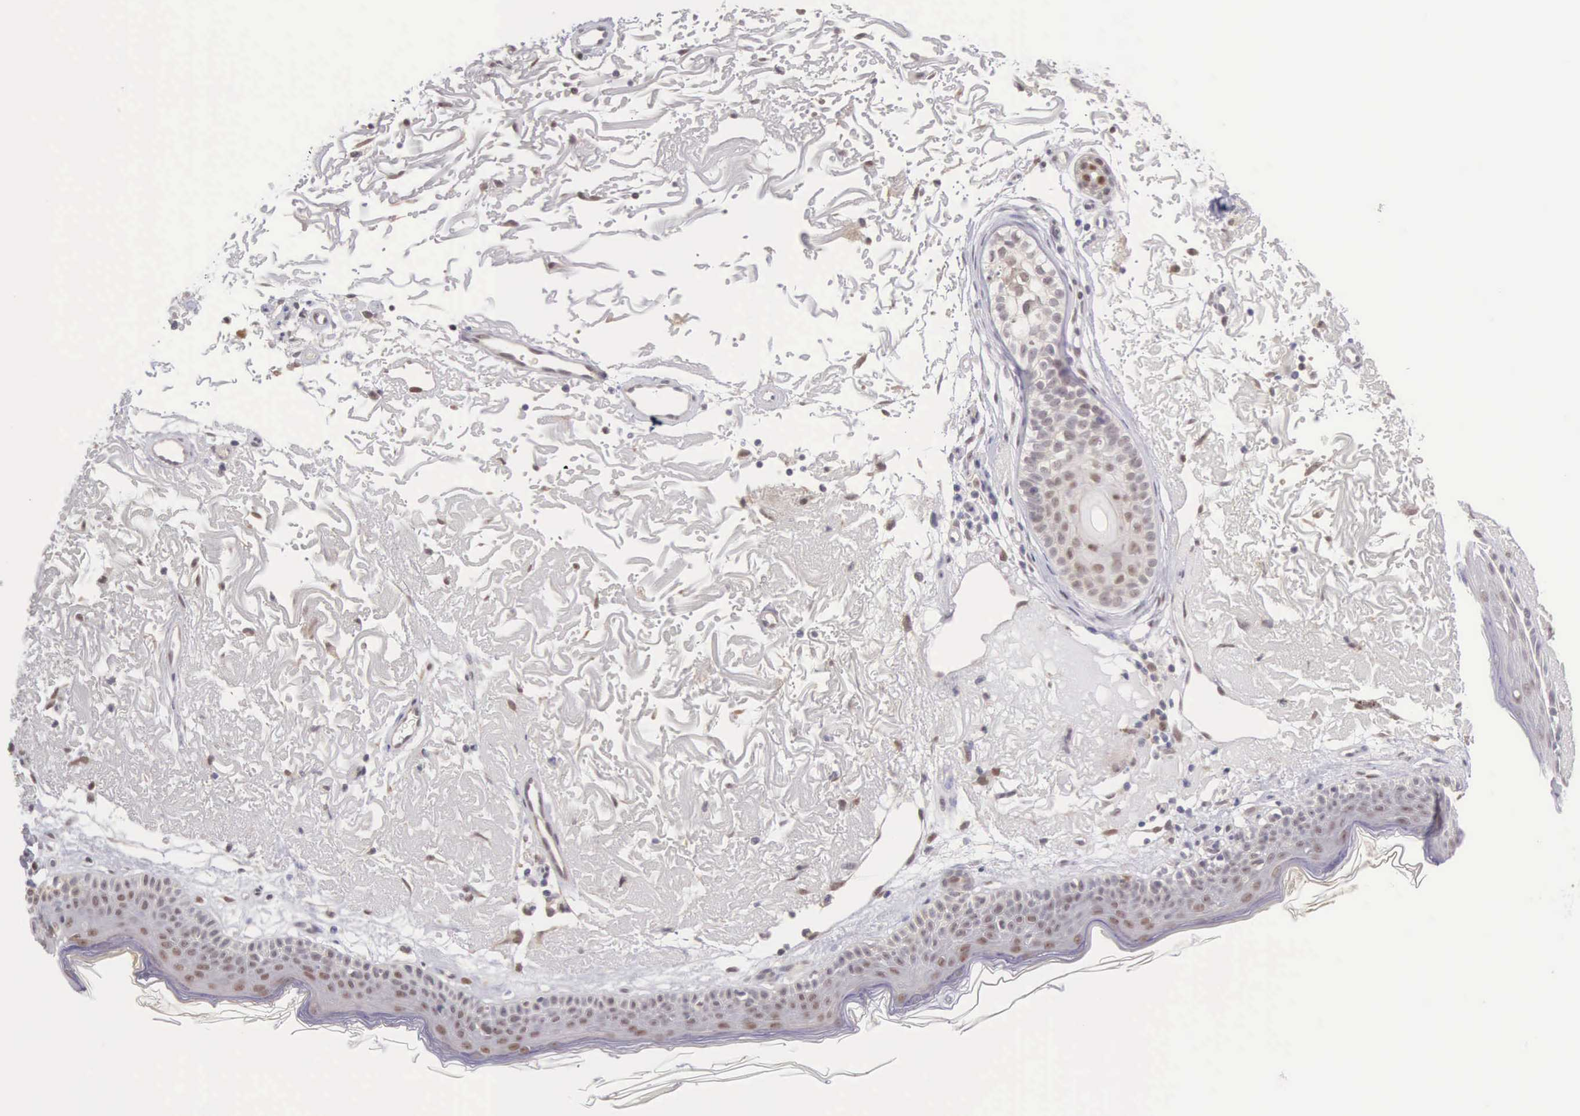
{"staining": {"intensity": "weak", "quantity": ">75%", "location": "cytoplasmic/membranous,nuclear"}, "tissue": "skin", "cell_type": "Fibroblasts", "image_type": "normal", "snomed": [{"axis": "morphology", "description": "Normal tissue, NOS"}, {"axis": "topography", "description": "Skin"}], "caption": "A low amount of weak cytoplasmic/membranous,nuclear staining is appreciated in about >75% of fibroblasts in benign skin.", "gene": "CCDC117", "patient": {"sex": "female", "age": 90}}